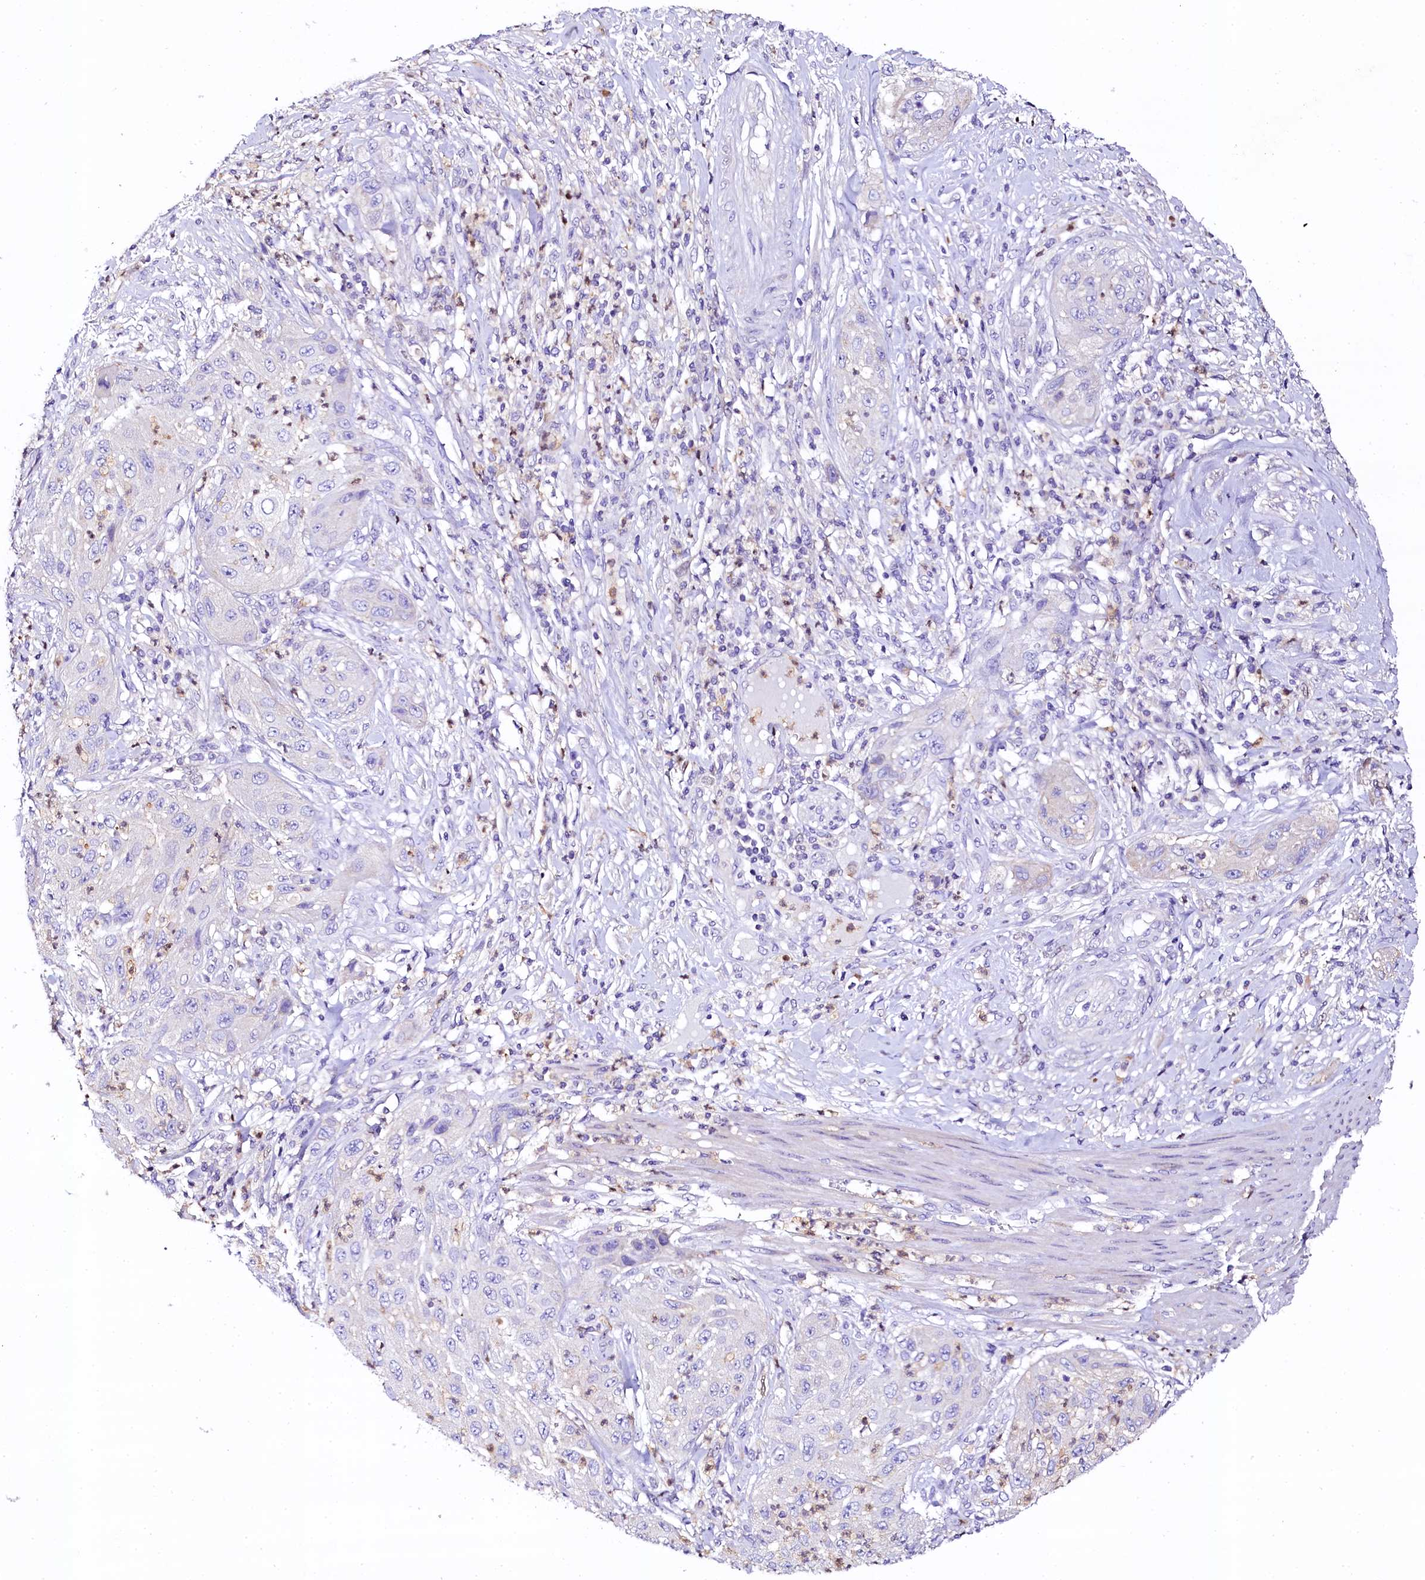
{"staining": {"intensity": "negative", "quantity": "none", "location": "none"}, "tissue": "cervical cancer", "cell_type": "Tumor cells", "image_type": "cancer", "snomed": [{"axis": "morphology", "description": "Squamous cell carcinoma, NOS"}, {"axis": "topography", "description": "Cervix"}], "caption": "An immunohistochemistry image of cervical cancer is shown. There is no staining in tumor cells of cervical cancer. (DAB immunohistochemistry, high magnification).", "gene": "NAA16", "patient": {"sex": "female", "age": 42}}